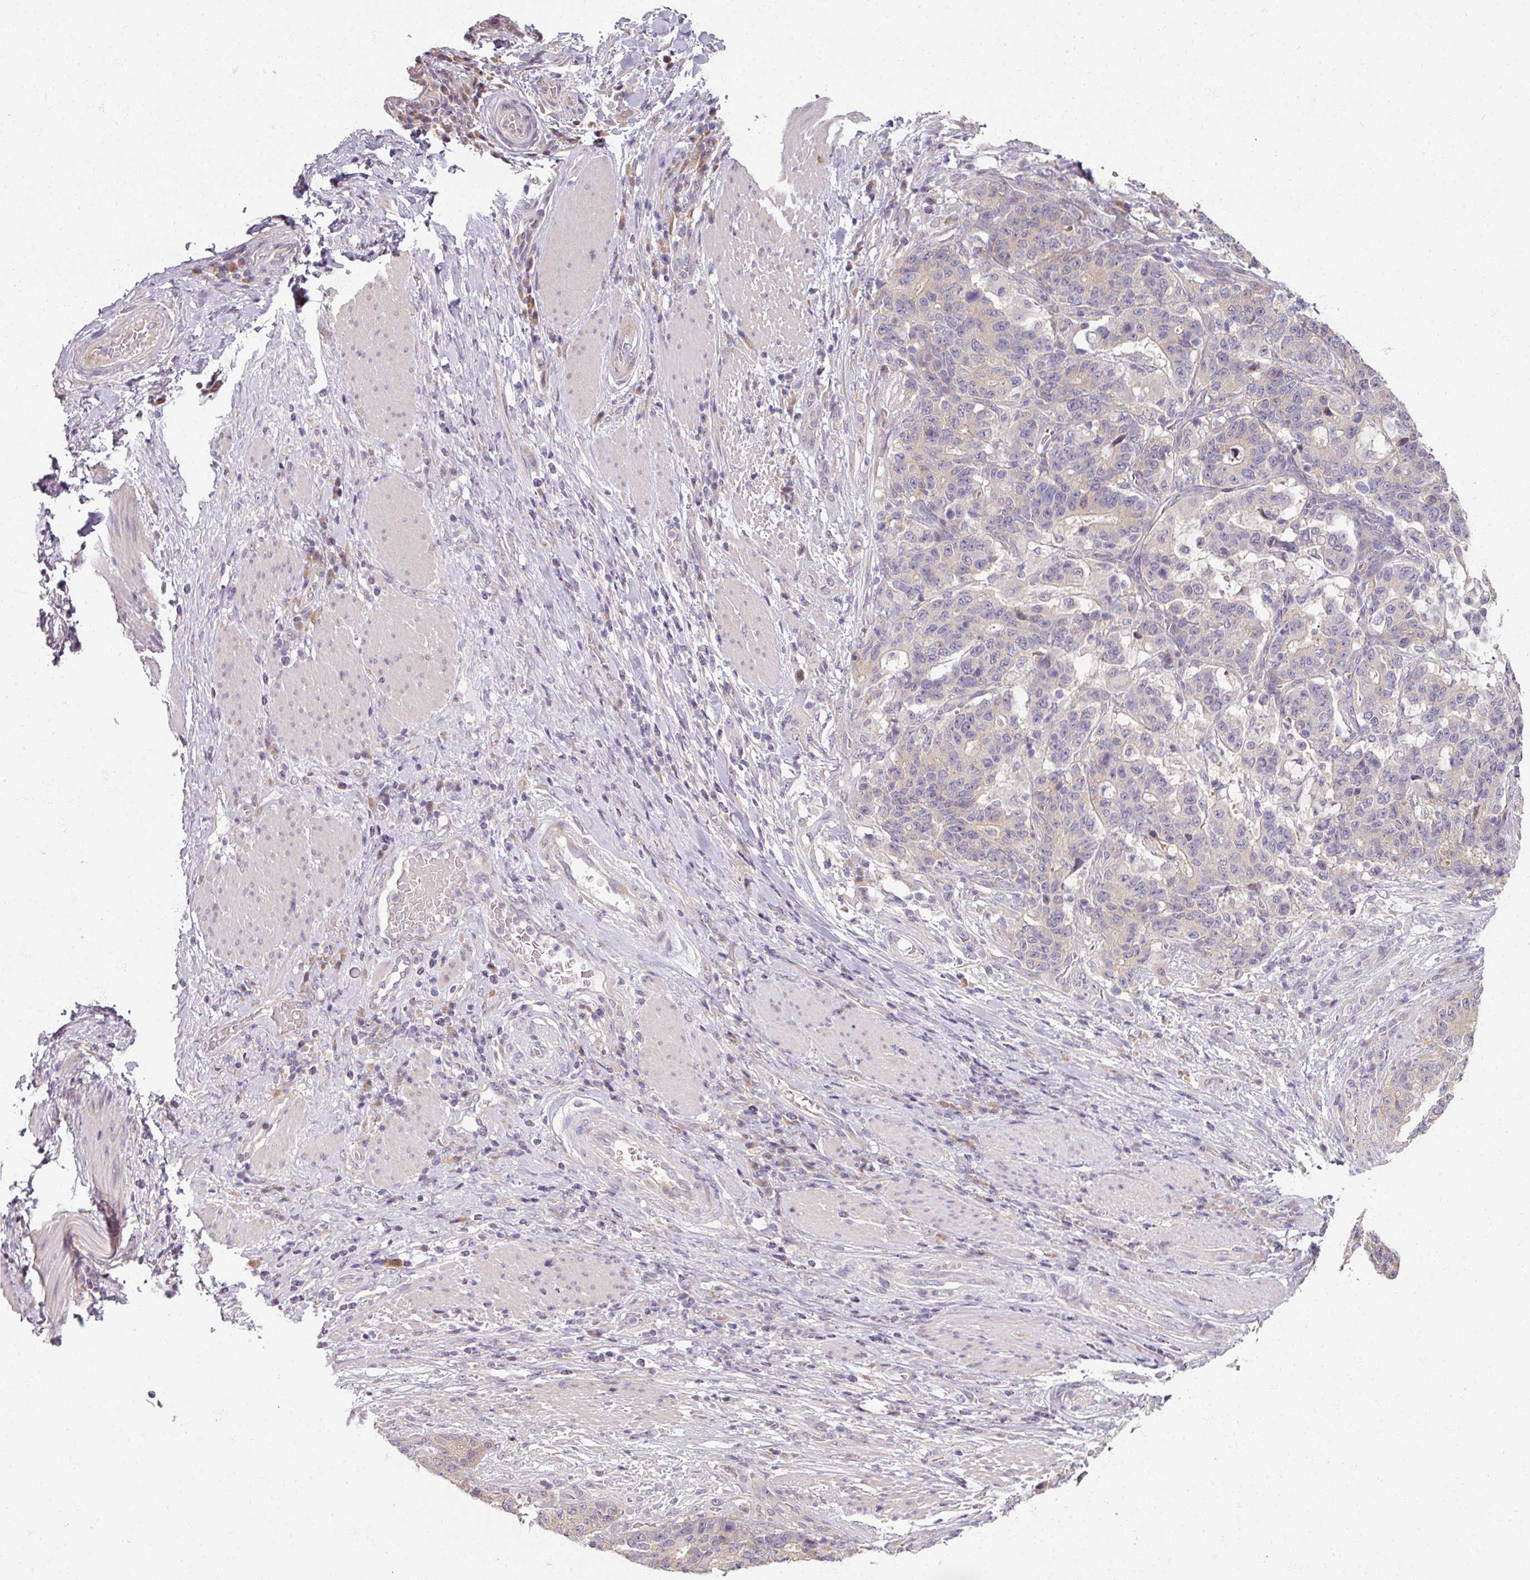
{"staining": {"intensity": "negative", "quantity": "none", "location": "none"}, "tissue": "stomach cancer", "cell_type": "Tumor cells", "image_type": "cancer", "snomed": [{"axis": "morphology", "description": "Normal tissue, NOS"}, {"axis": "morphology", "description": "Adenocarcinoma, NOS"}, {"axis": "topography", "description": "Stomach"}], "caption": "High magnification brightfield microscopy of adenocarcinoma (stomach) stained with DAB (3,3'-diaminobenzidine) (brown) and counterstained with hematoxylin (blue): tumor cells show no significant positivity.", "gene": "MYMK", "patient": {"sex": "female", "age": 64}}